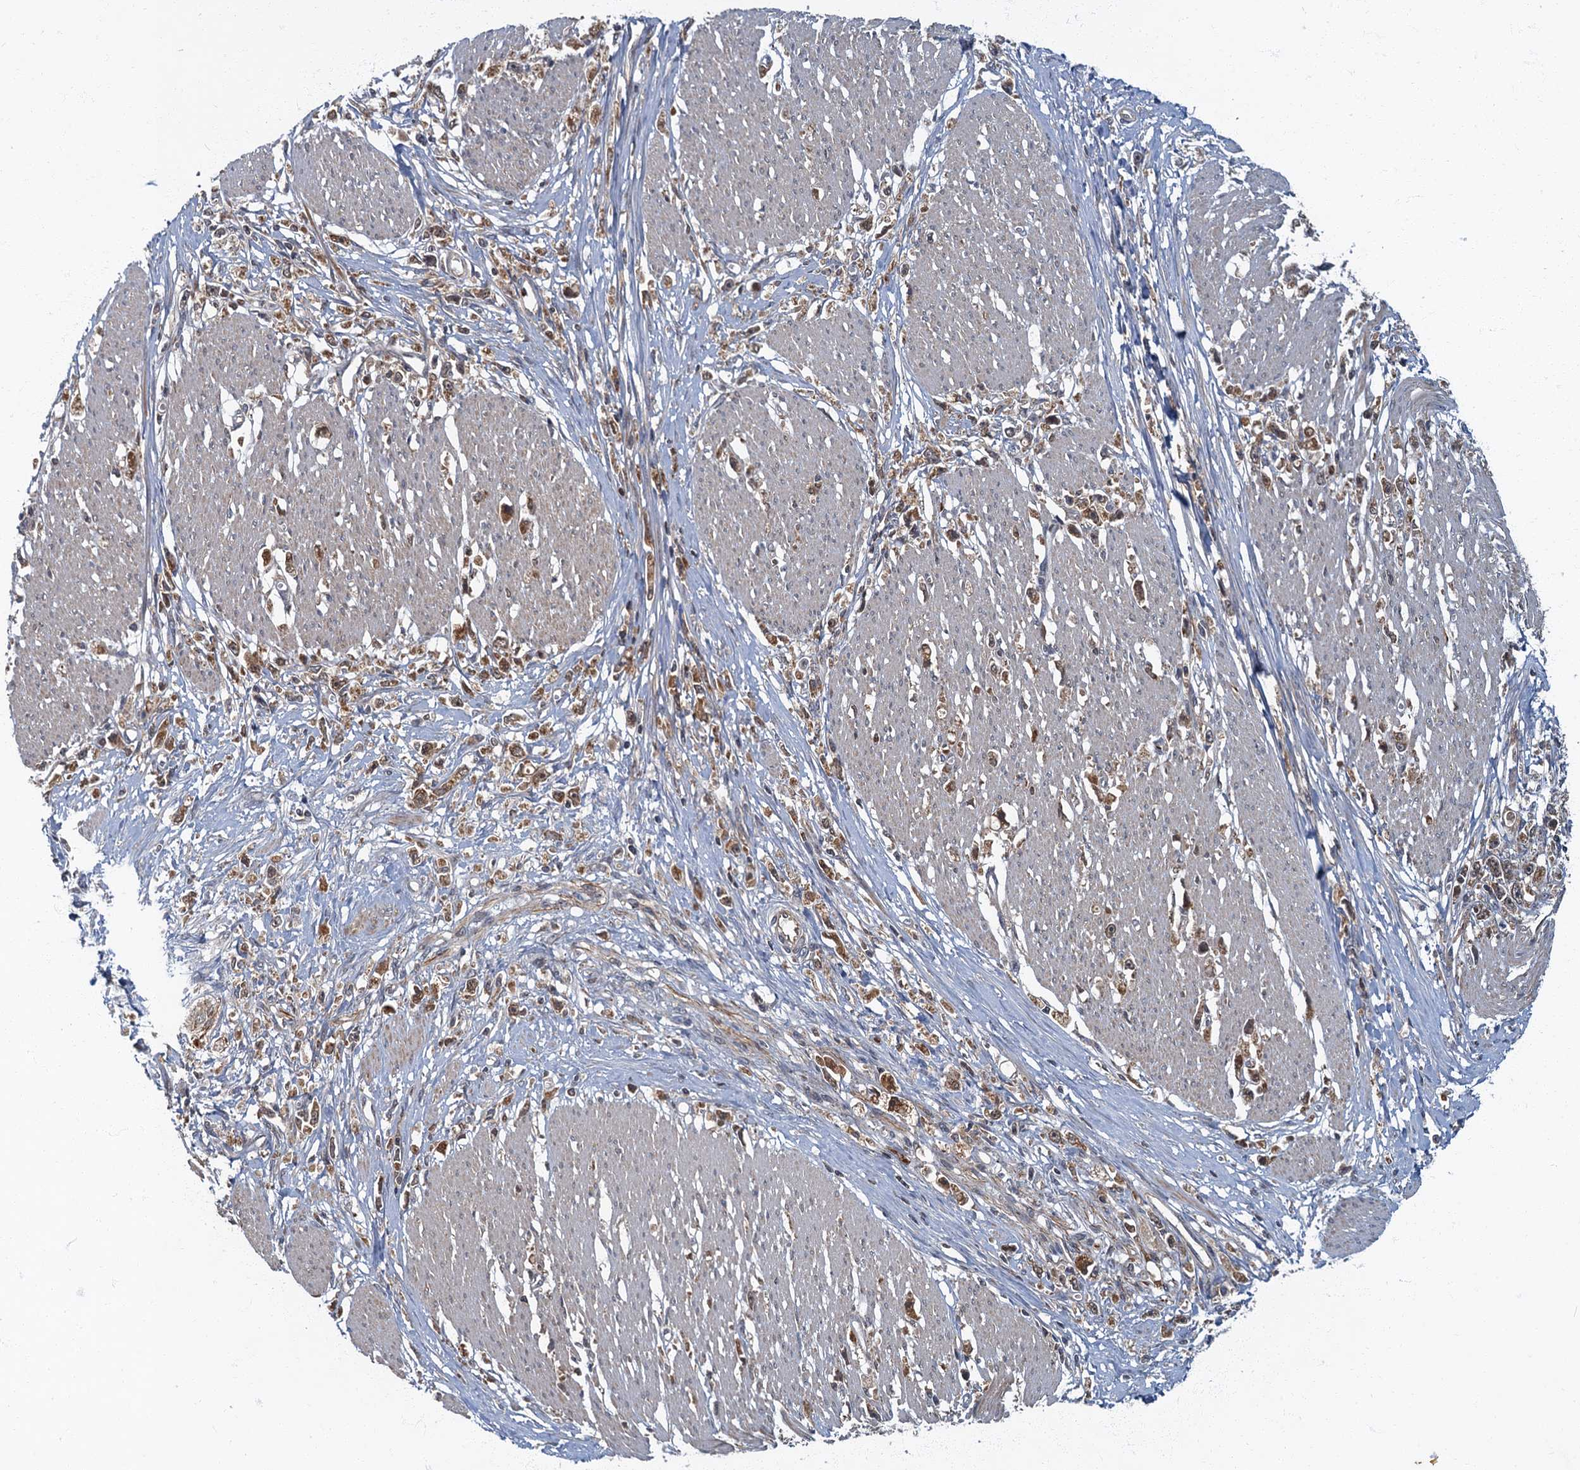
{"staining": {"intensity": "moderate", "quantity": ">75%", "location": "cytoplasmic/membranous"}, "tissue": "stomach cancer", "cell_type": "Tumor cells", "image_type": "cancer", "snomed": [{"axis": "morphology", "description": "Adenocarcinoma, NOS"}, {"axis": "topography", "description": "Stomach"}], "caption": "The photomicrograph displays immunohistochemical staining of stomach adenocarcinoma. There is moderate cytoplasmic/membranous expression is identified in about >75% of tumor cells. (Brightfield microscopy of DAB IHC at high magnification).", "gene": "SLC11A2", "patient": {"sex": "female", "age": 59}}